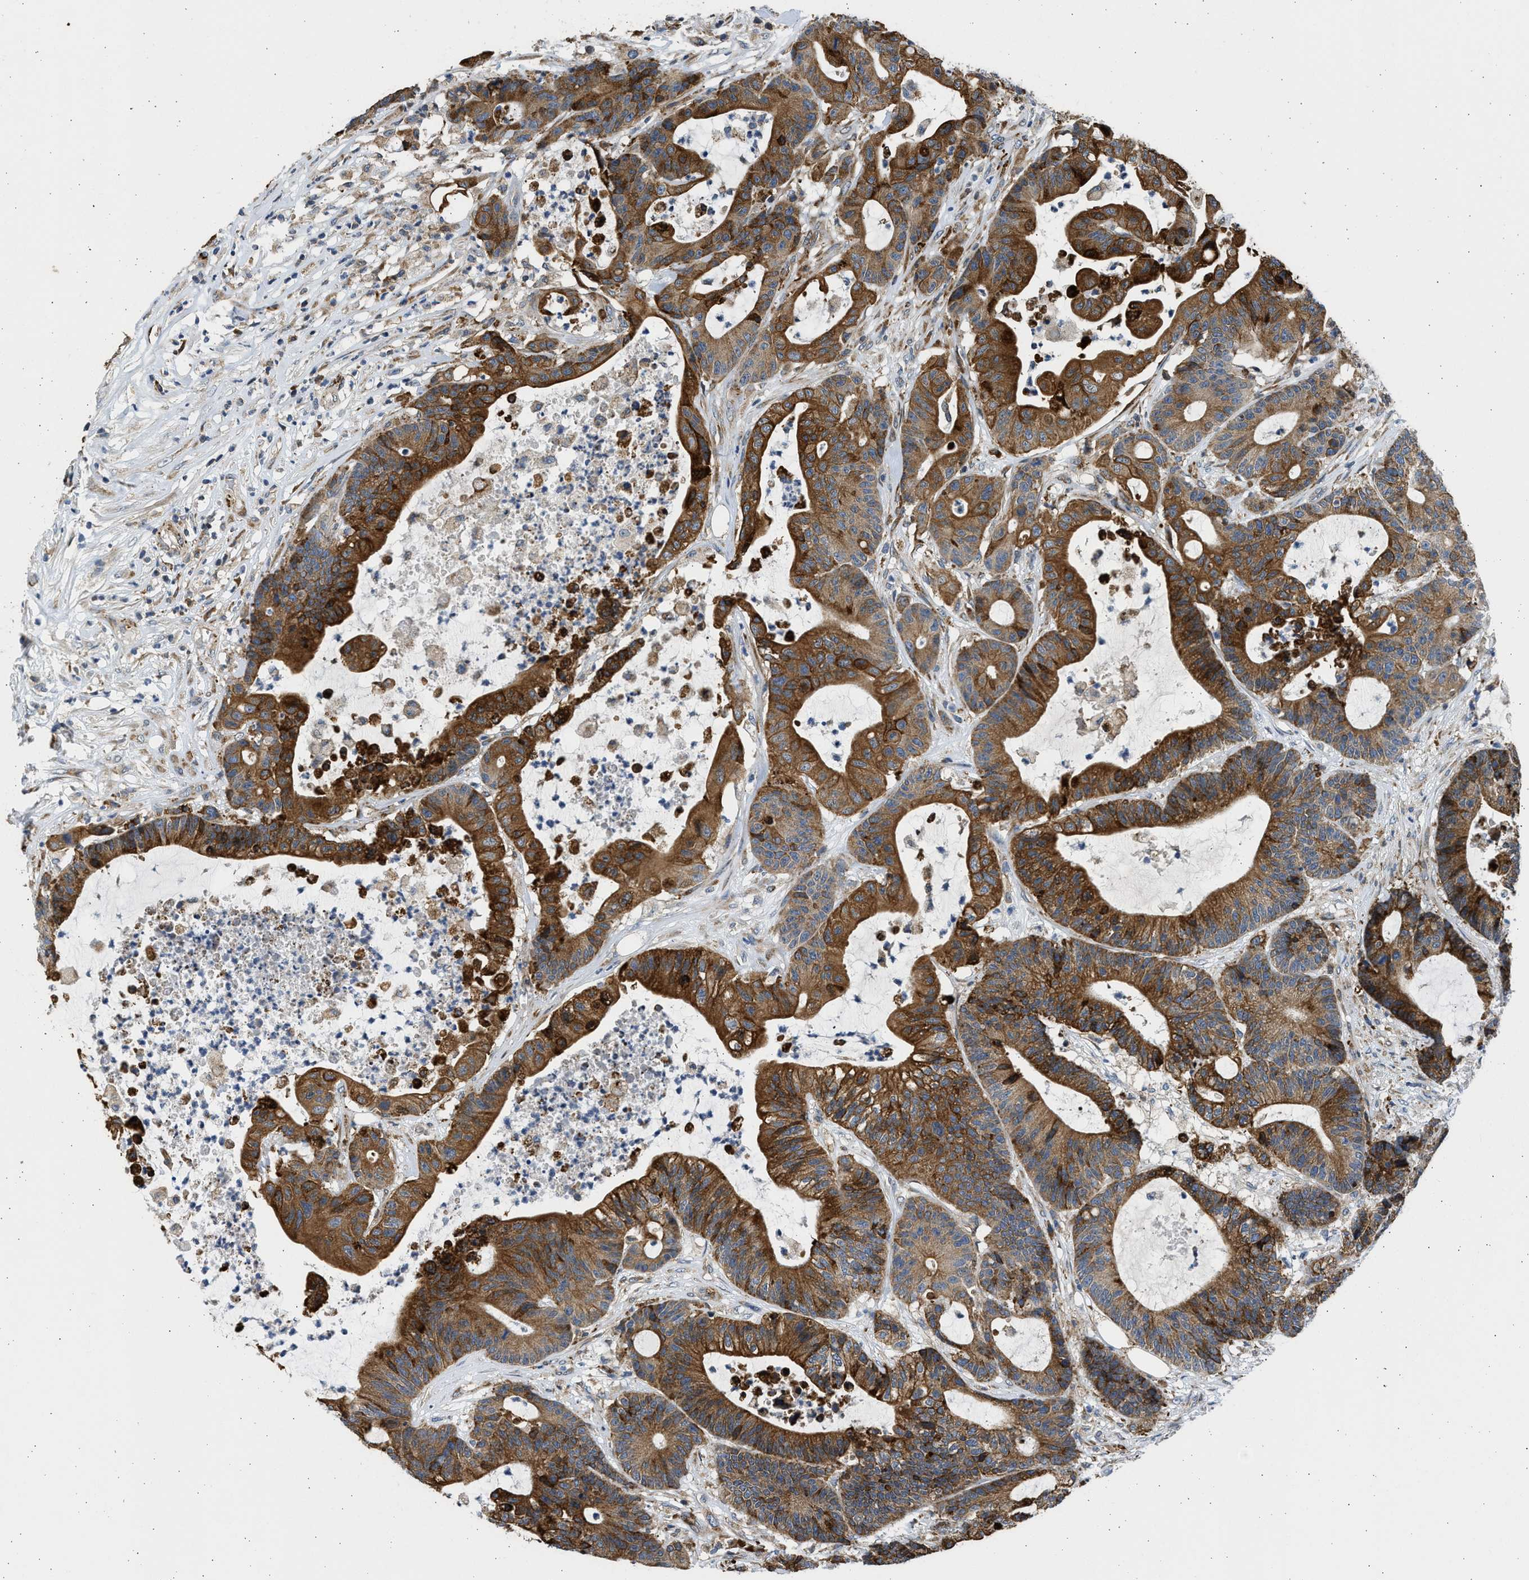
{"staining": {"intensity": "strong", "quantity": ">75%", "location": "cytoplasmic/membranous"}, "tissue": "colorectal cancer", "cell_type": "Tumor cells", "image_type": "cancer", "snomed": [{"axis": "morphology", "description": "Adenocarcinoma, NOS"}, {"axis": "topography", "description": "Colon"}], "caption": "IHC micrograph of neoplastic tissue: human adenocarcinoma (colorectal) stained using immunohistochemistry (IHC) demonstrates high levels of strong protein expression localized specifically in the cytoplasmic/membranous of tumor cells, appearing as a cytoplasmic/membranous brown color.", "gene": "PLD2", "patient": {"sex": "female", "age": 84}}